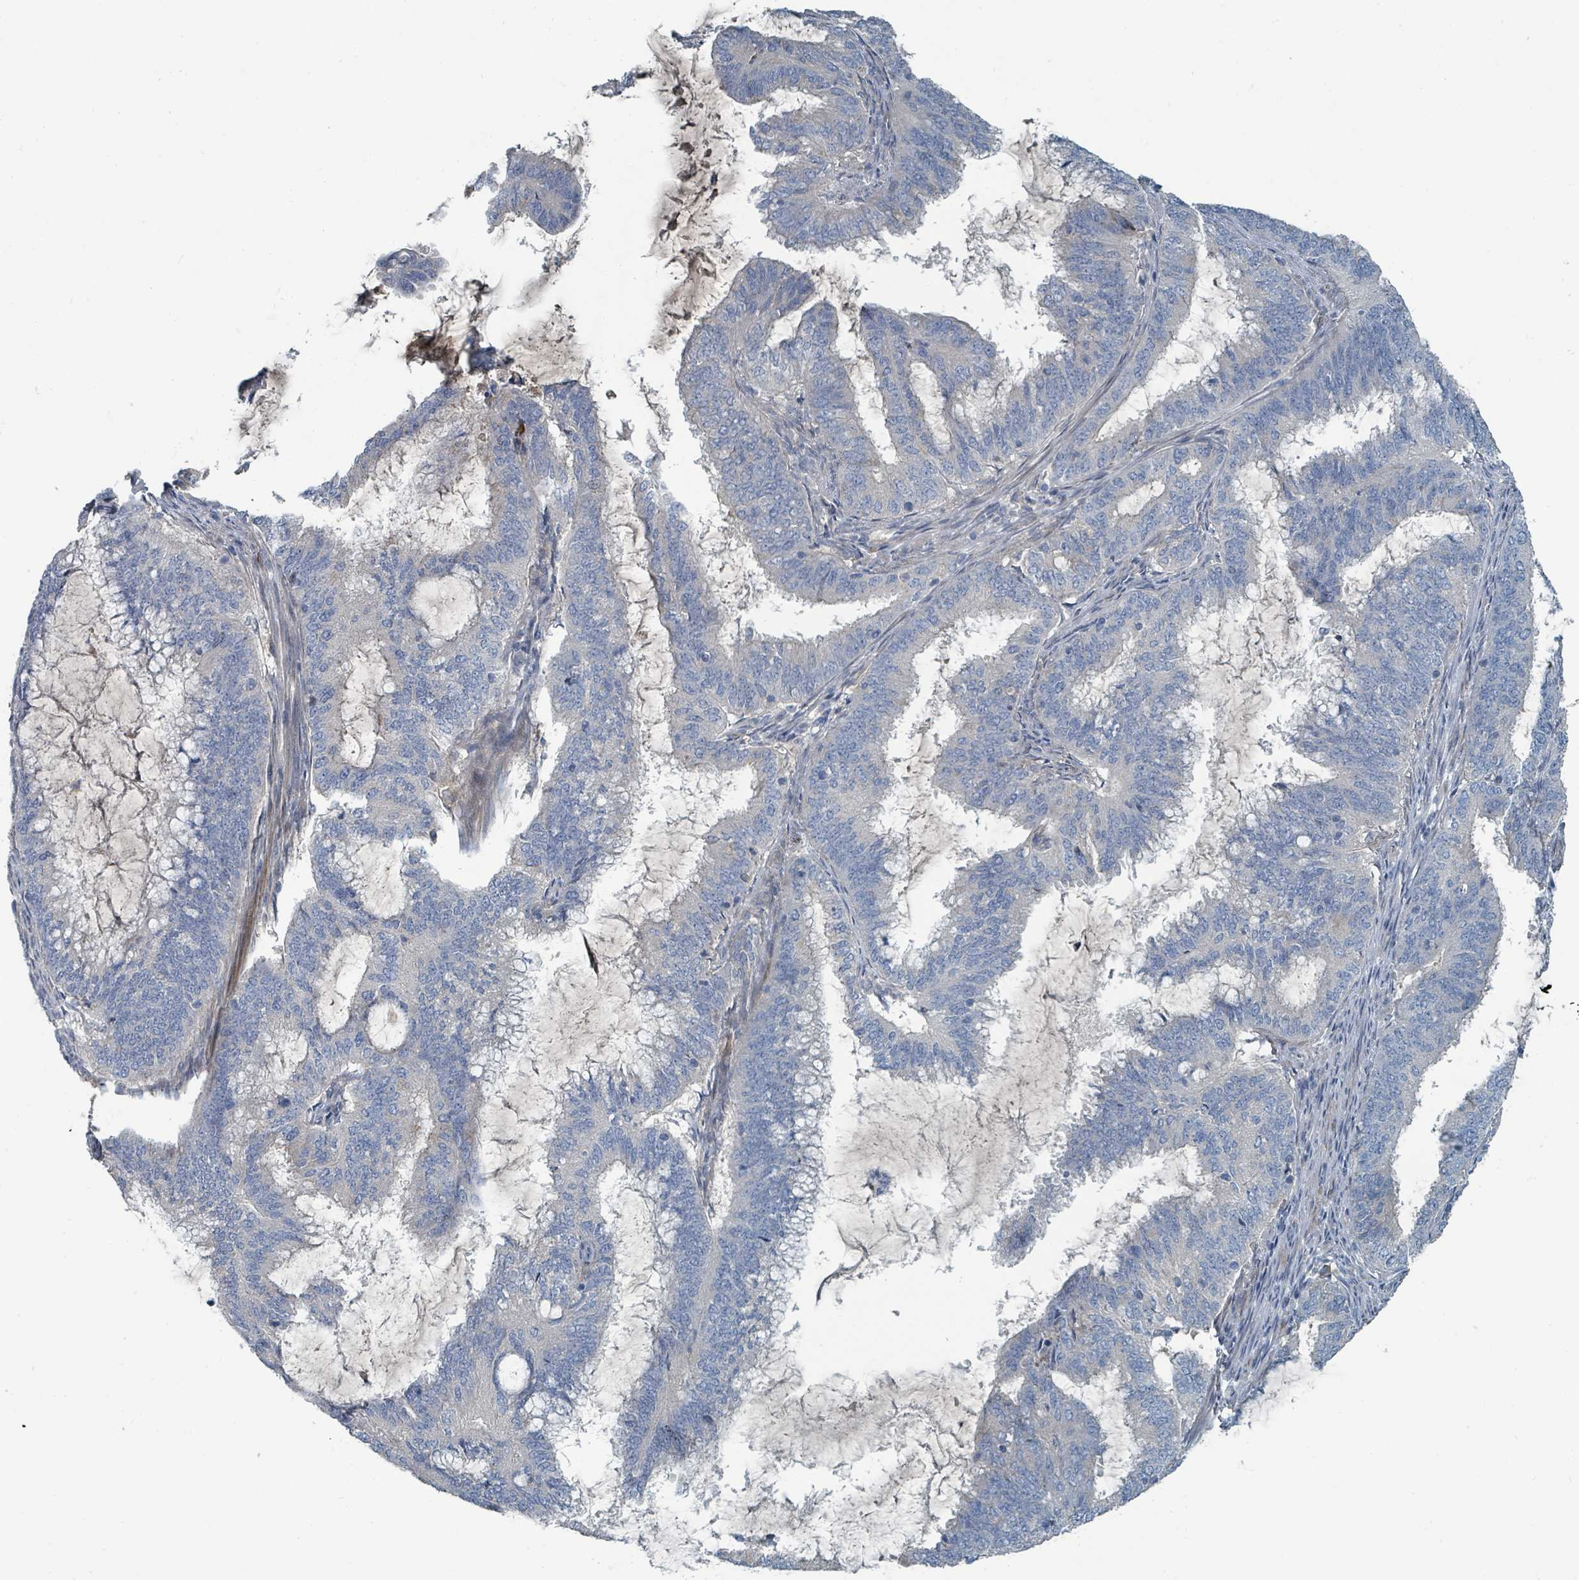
{"staining": {"intensity": "negative", "quantity": "none", "location": "none"}, "tissue": "endometrial cancer", "cell_type": "Tumor cells", "image_type": "cancer", "snomed": [{"axis": "morphology", "description": "Adenocarcinoma, NOS"}, {"axis": "topography", "description": "Endometrium"}], "caption": "Photomicrograph shows no protein expression in tumor cells of endometrial cancer (adenocarcinoma) tissue.", "gene": "SLC44A5", "patient": {"sex": "female", "age": 51}}